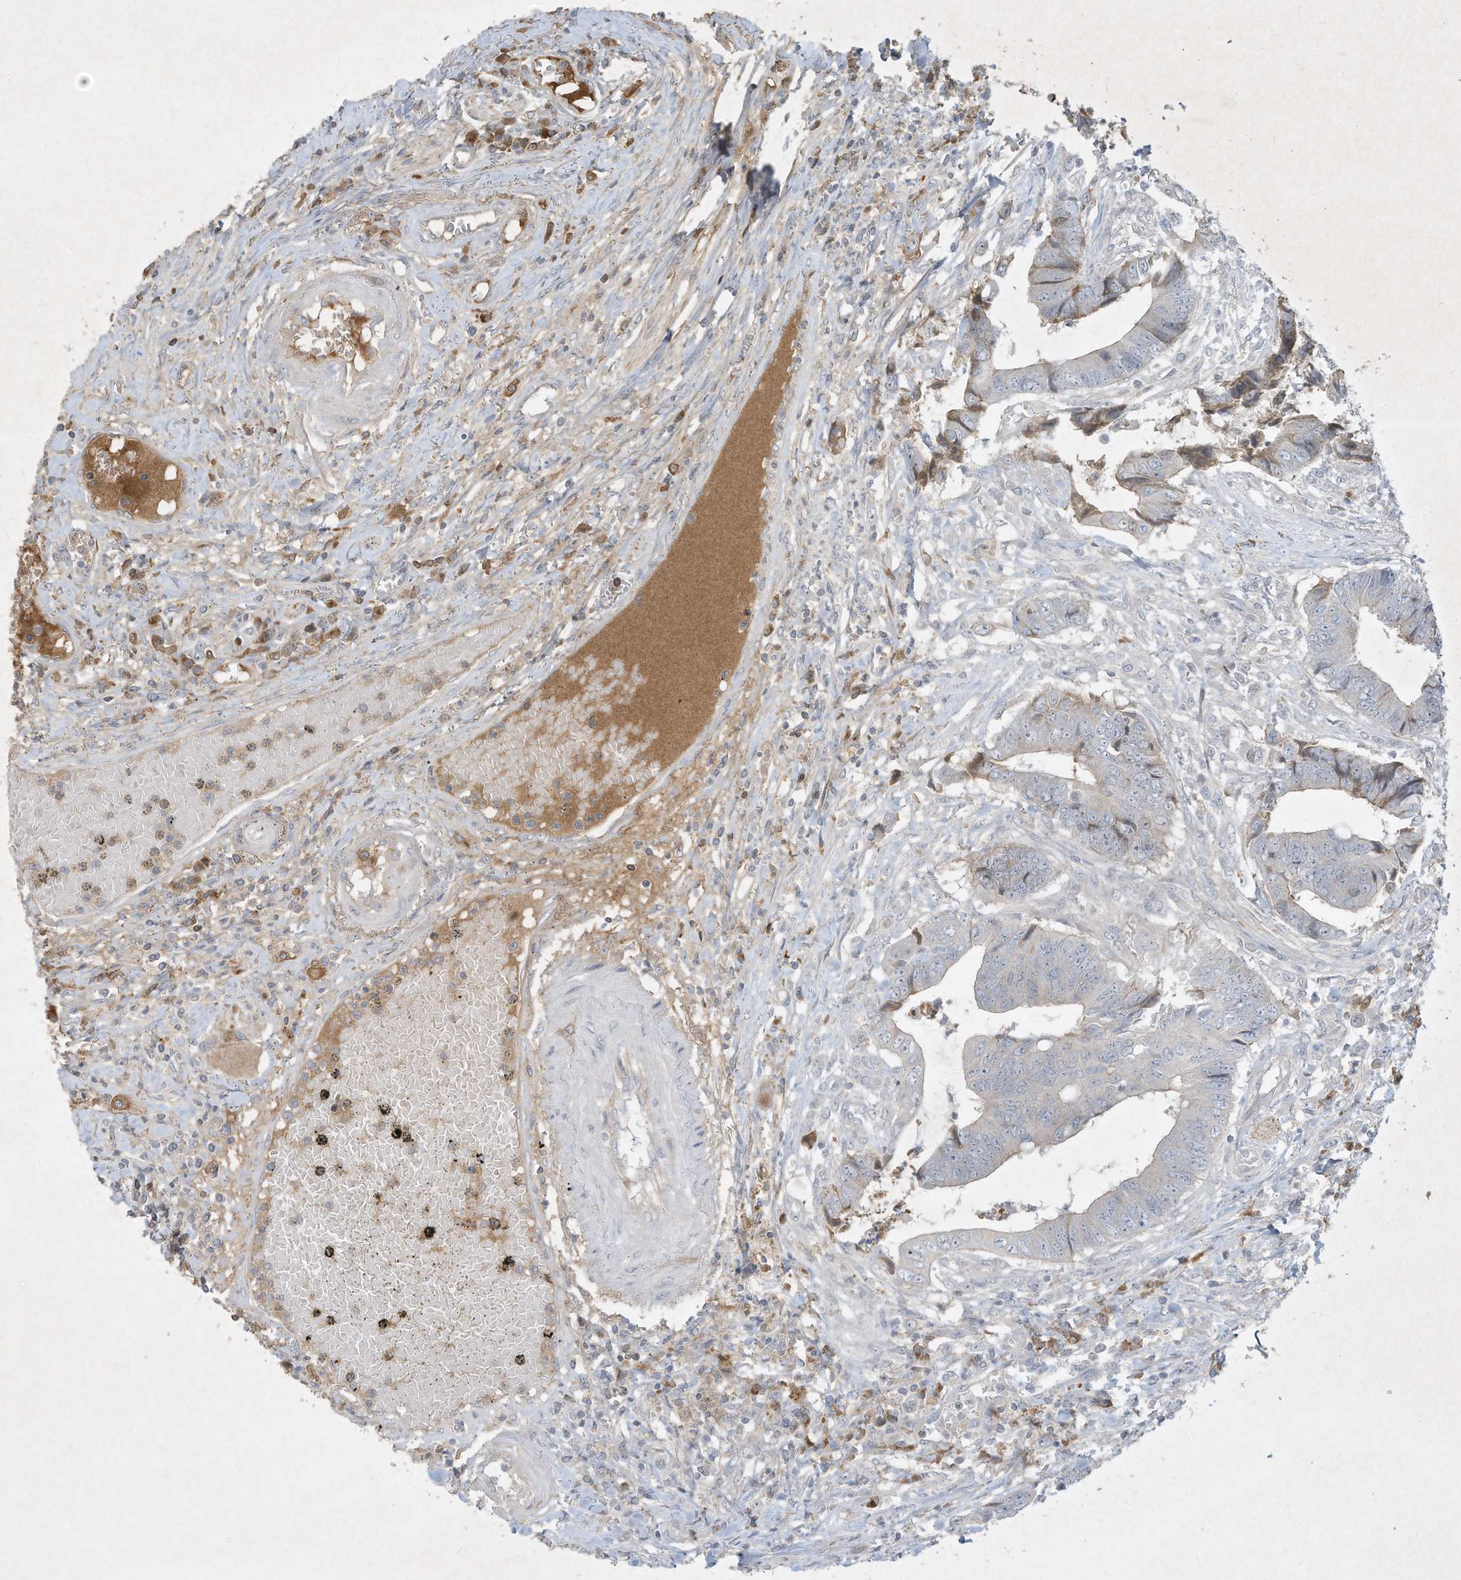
{"staining": {"intensity": "negative", "quantity": "none", "location": "none"}, "tissue": "colorectal cancer", "cell_type": "Tumor cells", "image_type": "cancer", "snomed": [{"axis": "morphology", "description": "Adenocarcinoma, NOS"}, {"axis": "topography", "description": "Rectum"}], "caption": "Human colorectal cancer stained for a protein using immunohistochemistry exhibits no expression in tumor cells.", "gene": "FETUB", "patient": {"sex": "male", "age": 84}}